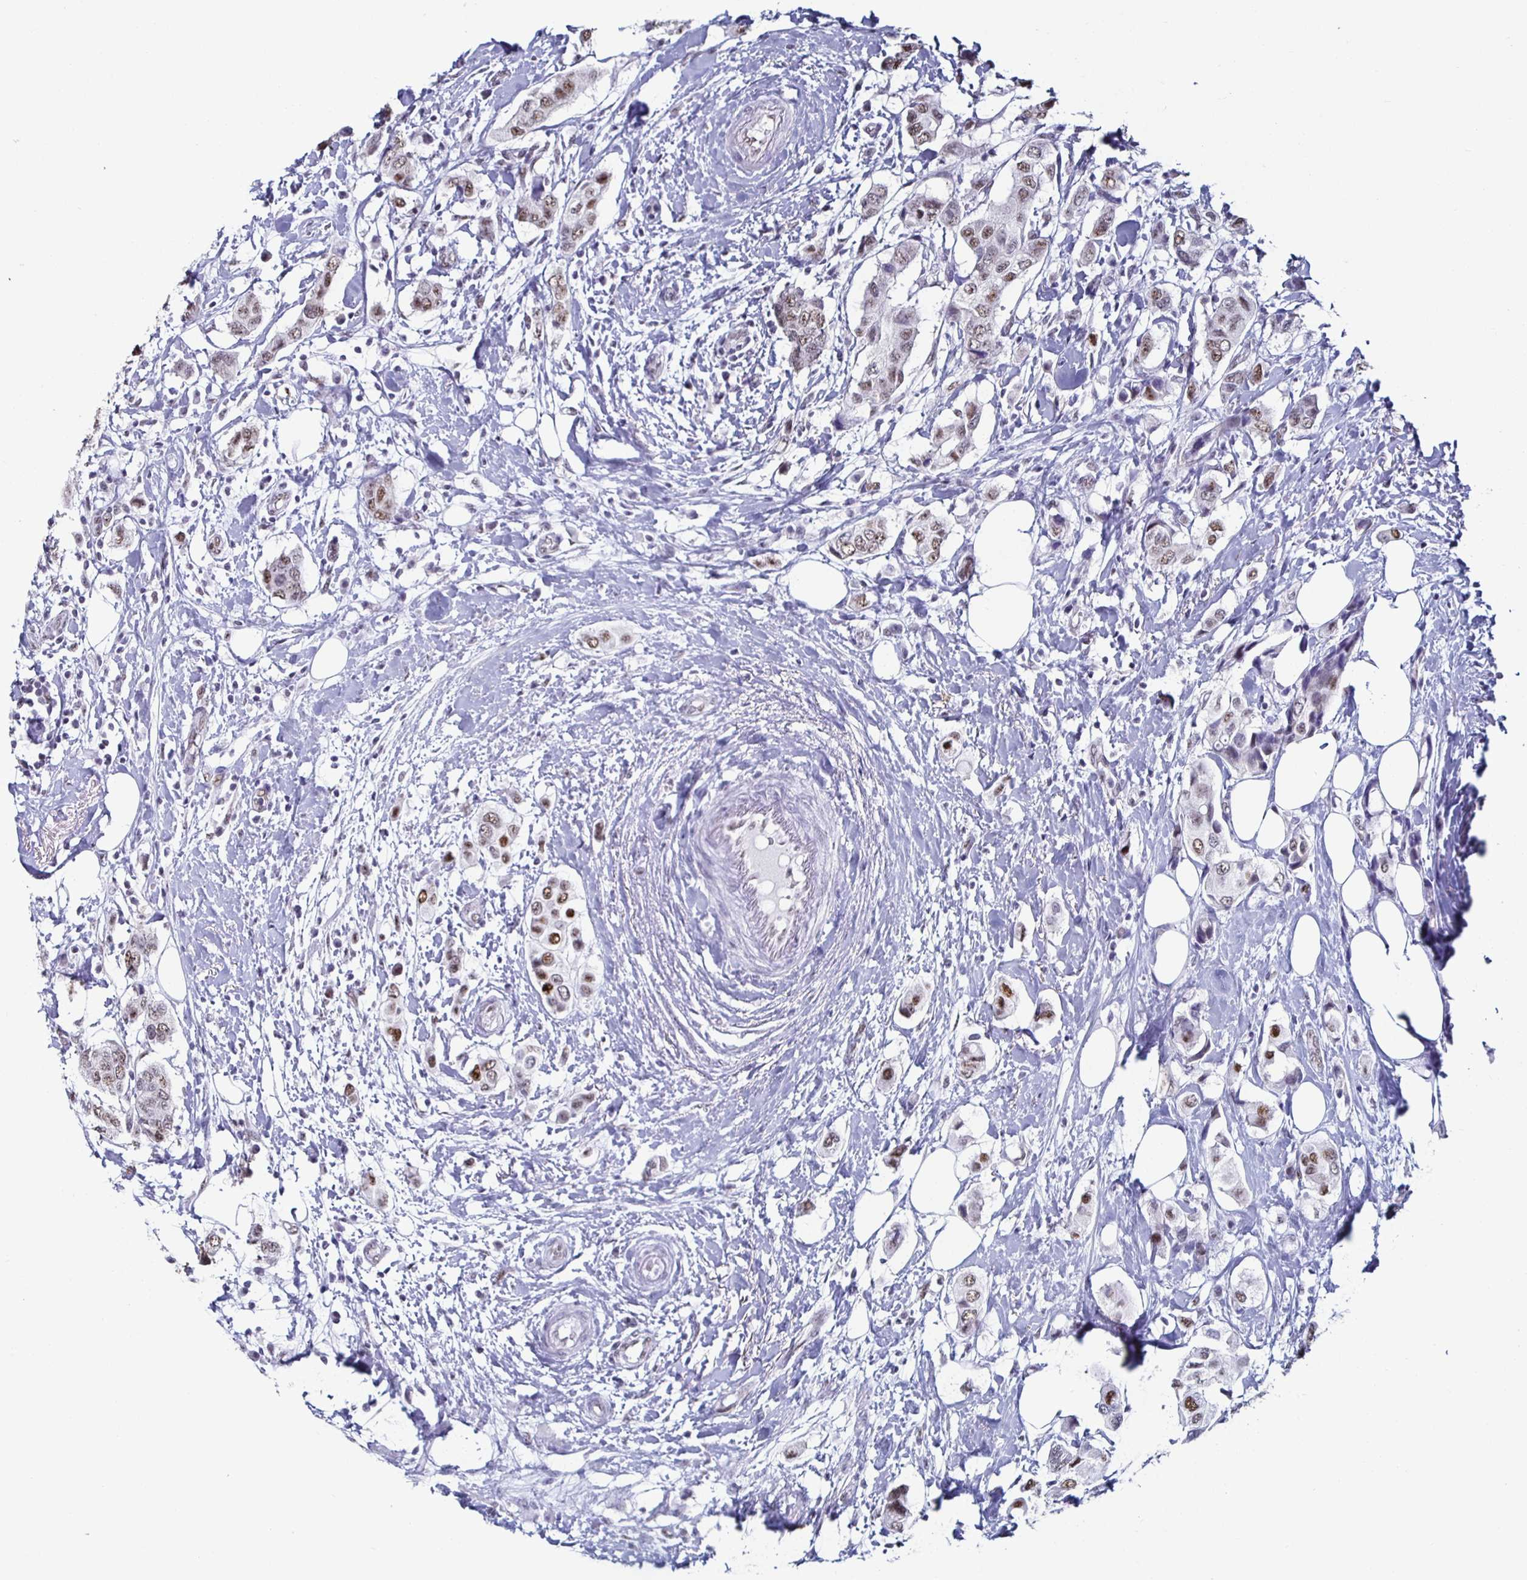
{"staining": {"intensity": "moderate", "quantity": ">75%", "location": "nuclear"}, "tissue": "breast cancer", "cell_type": "Tumor cells", "image_type": "cancer", "snomed": [{"axis": "morphology", "description": "Lobular carcinoma"}, {"axis": "topography", "description": "Breast"}], "caption": "Immunohistochemical staining of breast cancer demonstrates medium levels of moderate nuclear protein staining in approximately >75% of tumor cells.", "gene": "DDX39B", "patient": {"sex": "female", "age": 51}}